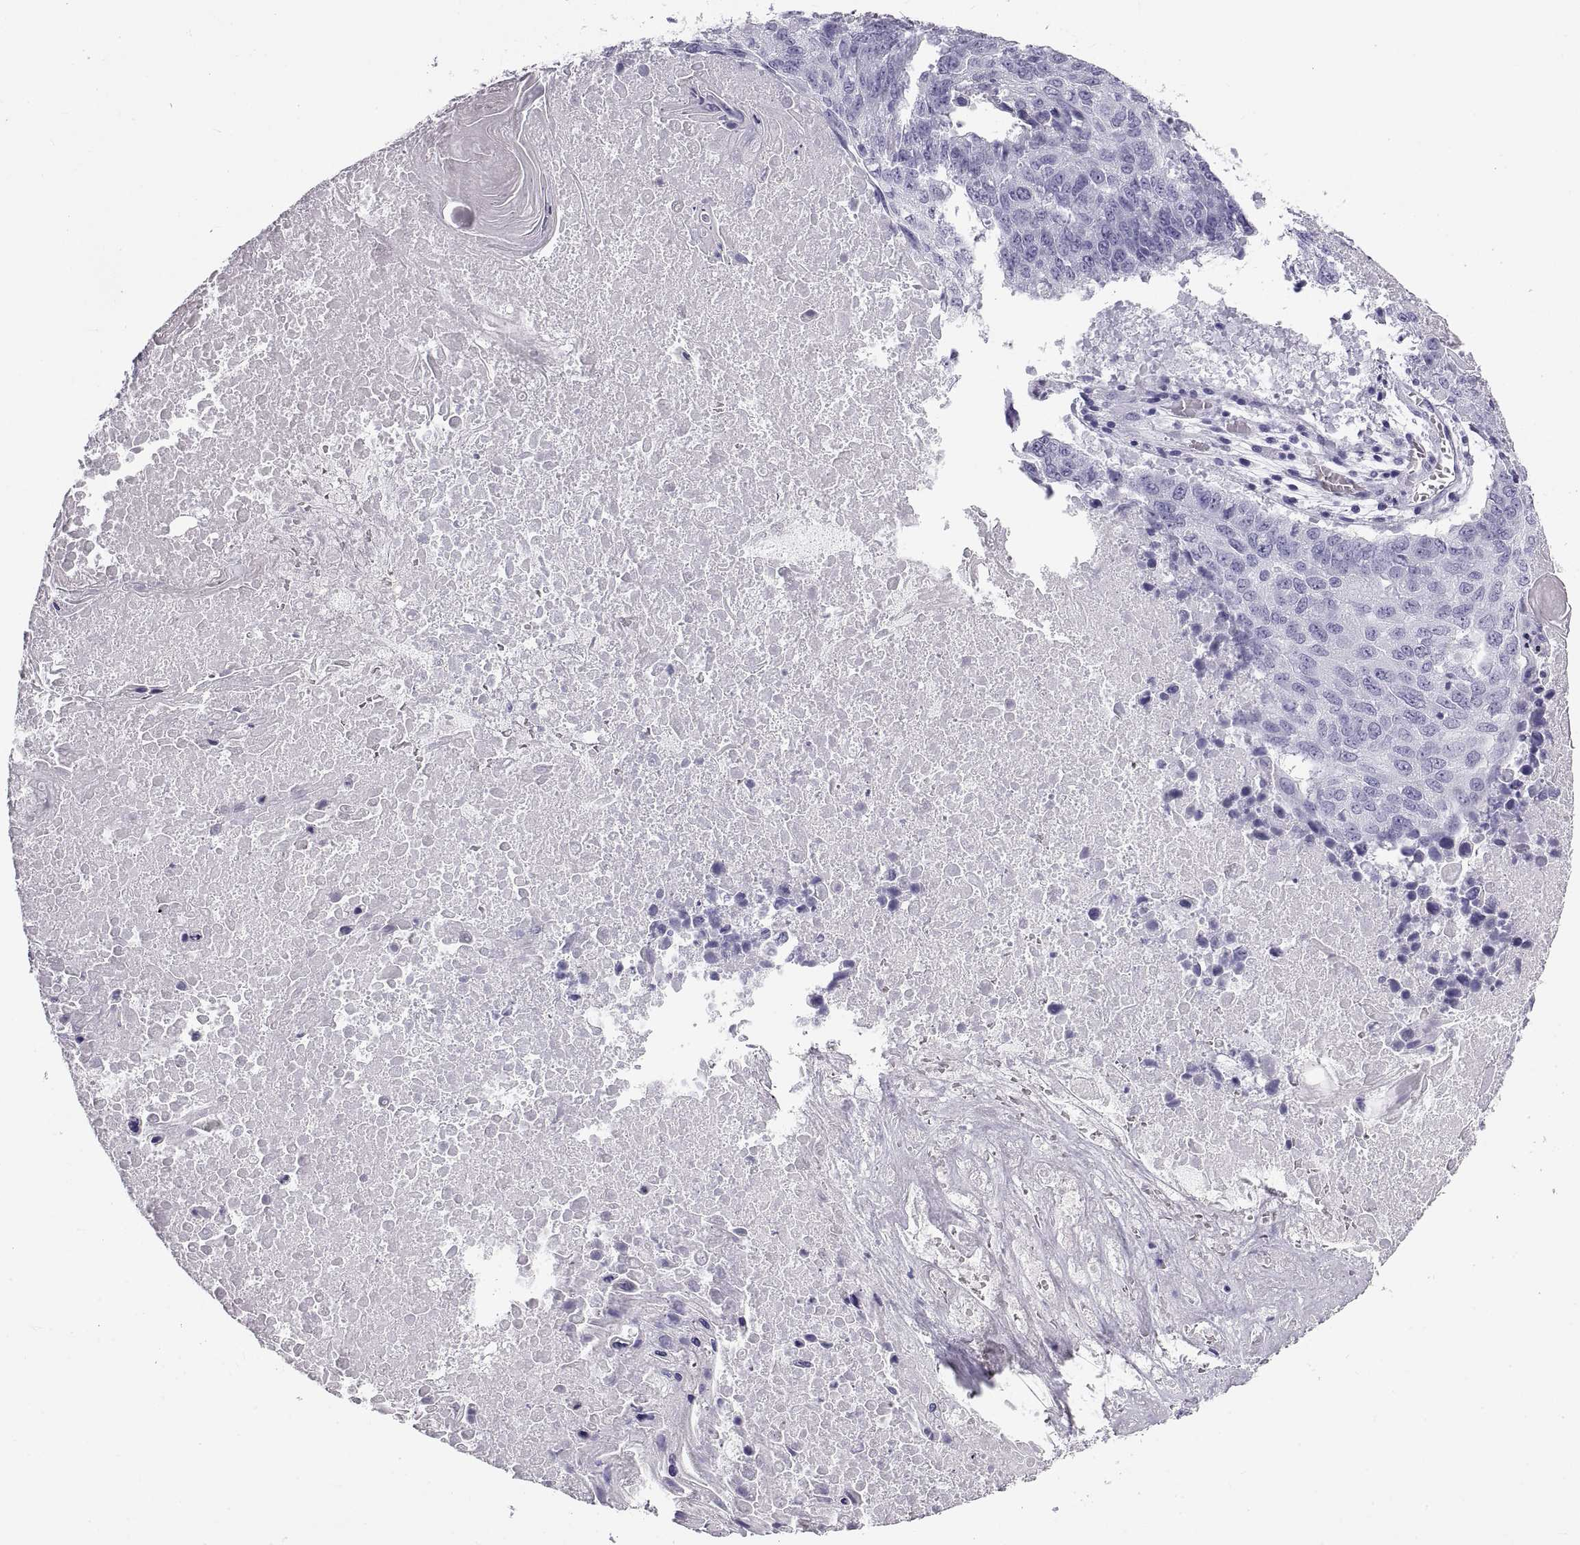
{"staining": {"intensity": "negative", "quantity": "none", "location": "none"}, "tissue": "lung cancer", "cell_type": "Tumor cells", "image_type": "cancer", "snomed": [{"axis": "morphology", "description": "Squamous cell carcinoma, NOS"}, {"axis": "topography", "description": "Lung"}], "caption": "Tumor cells show no significant staining in squamous cell carcinoma (lung).", "gene": "RLBP1", "patient": {"sex": "male", "age": 73}}